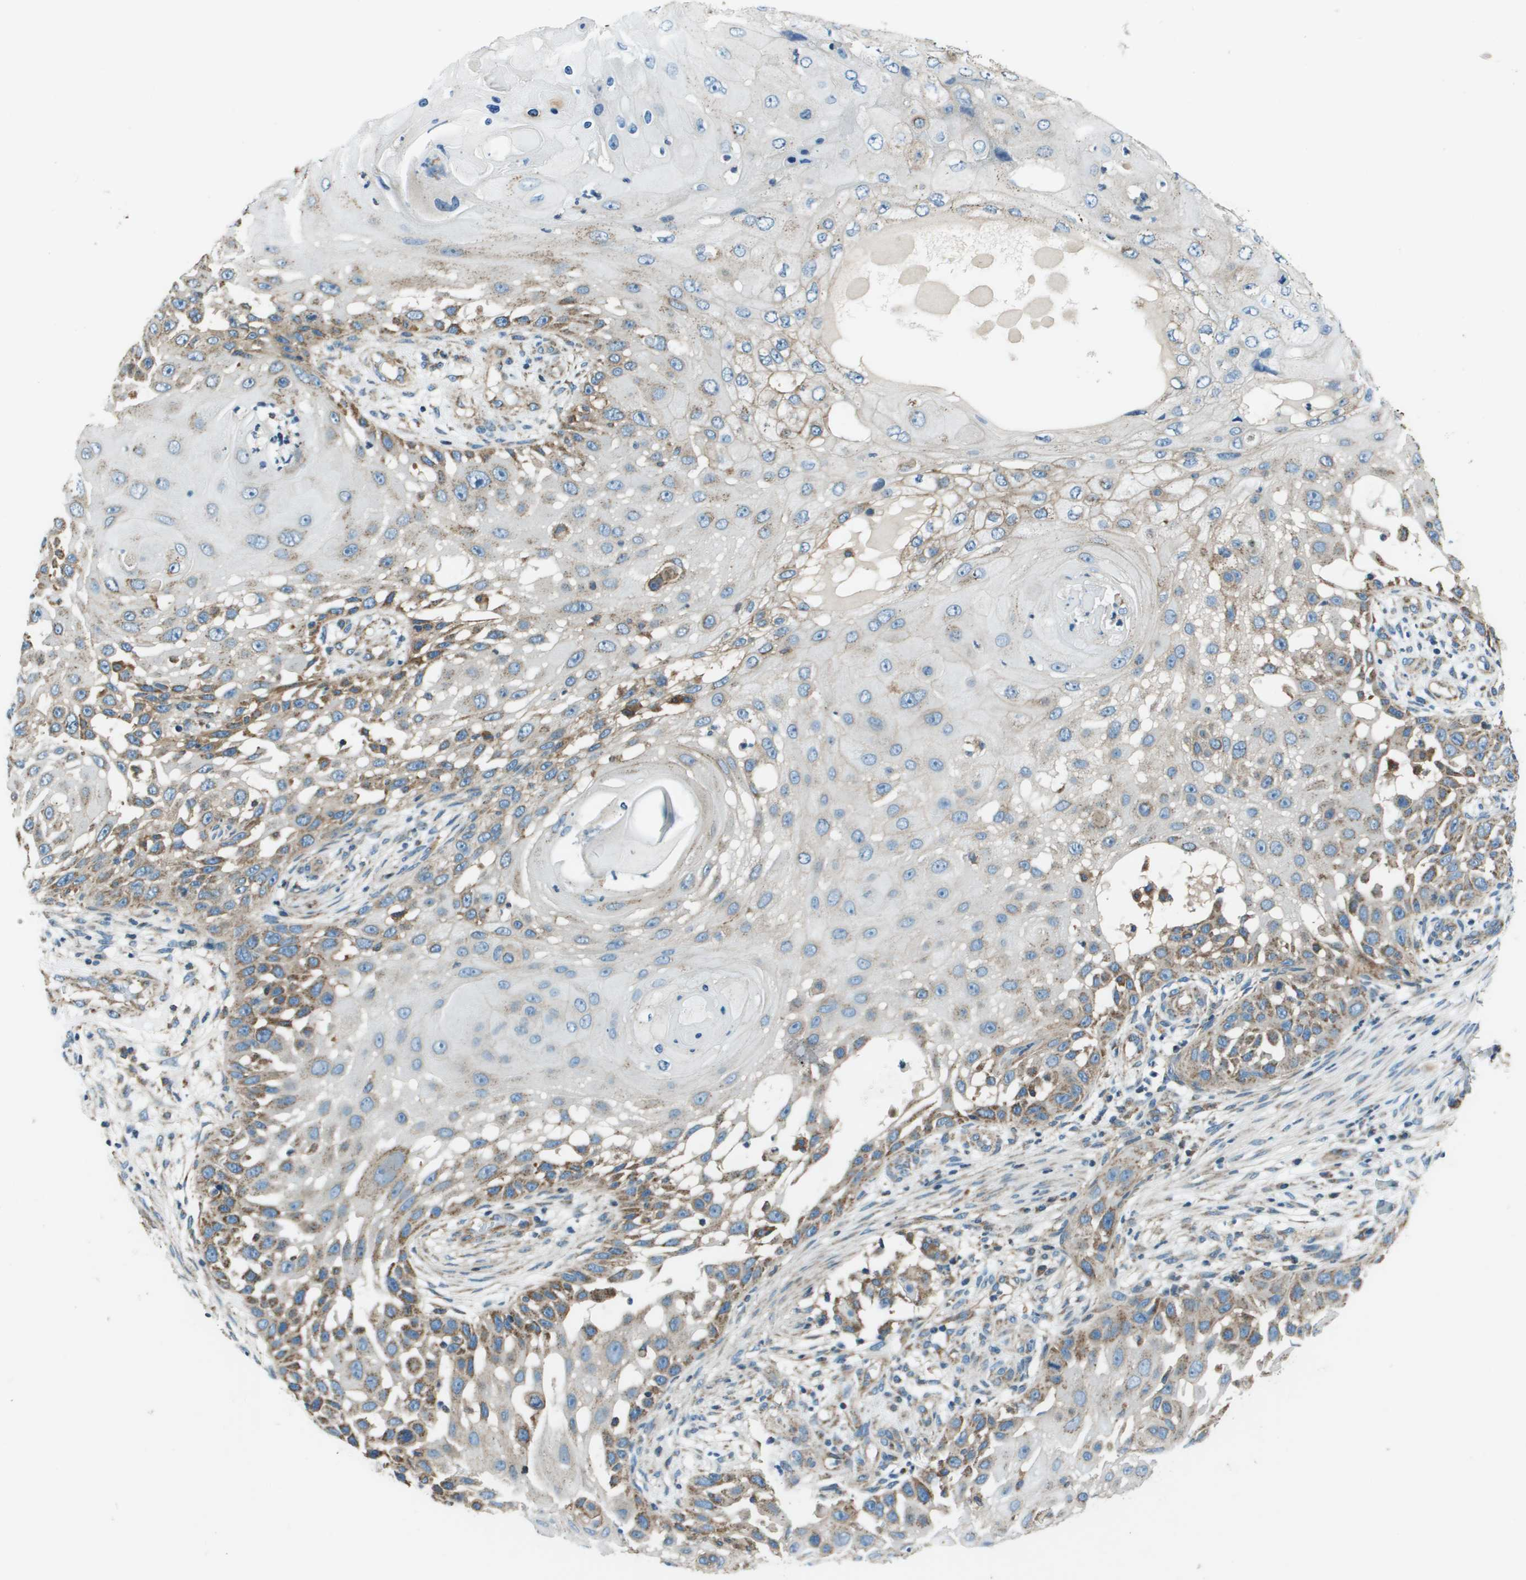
{"staining": {"intensity": "moderate", "quantity": "<25%", "location": "cytoplasmic/membranous"}, "tissue": "skin cancer", "cell_type": "Tumor cells", "image_type": "cancer", "snomed": [{"axis": "morphology", "description": "Squamous cell carcinoma, NOS"}, {"axis": "topography", "description": "Skin"}], "caption": "Immunohistochemical staining of human skin cancer shows moderate cytoplasmic/membranous protein staining in about <25% of tumor cells.", "gene": "TMEM51", "patient": {"sex": "female", "age": 44}}